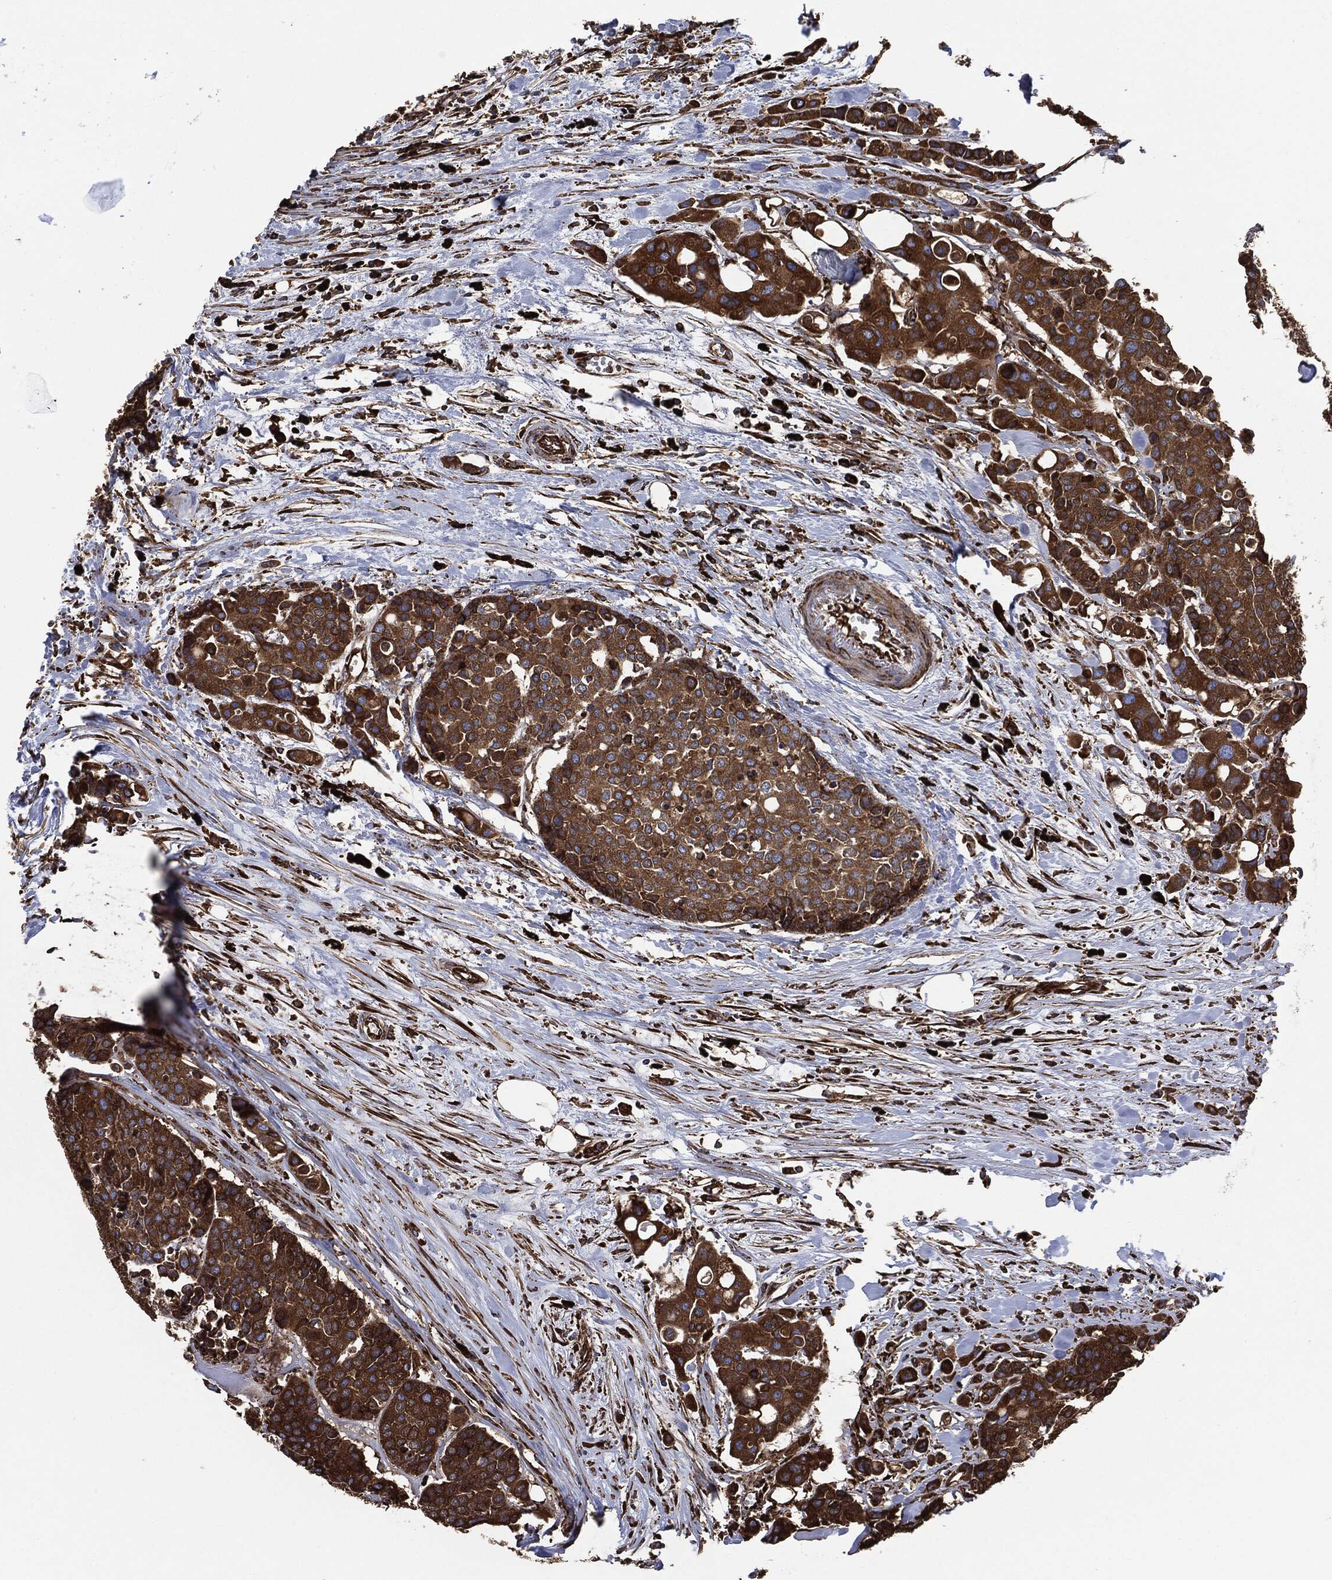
{"staining": {"intensity": "strong", "quantity": ">75%", "location": "cytoplasmic/membranous"}, "tissue": "carcinoid", "cell_type": "Tumor cells", "image_type": "cancer", "snomed": [{"axis": "morphology", "description": "Carcinoid, malignant, NOS"}, {"axis": "topography", "description": "Colon"}], "caption": "Immunohistochemical staining of human carcinoid (malignant) shows high levels of strong cytoplasmic/membranous staining in approximately >75% of tumor cells.", "gene": "AMFR", "patient": {"sex": "male", "age": 81}}